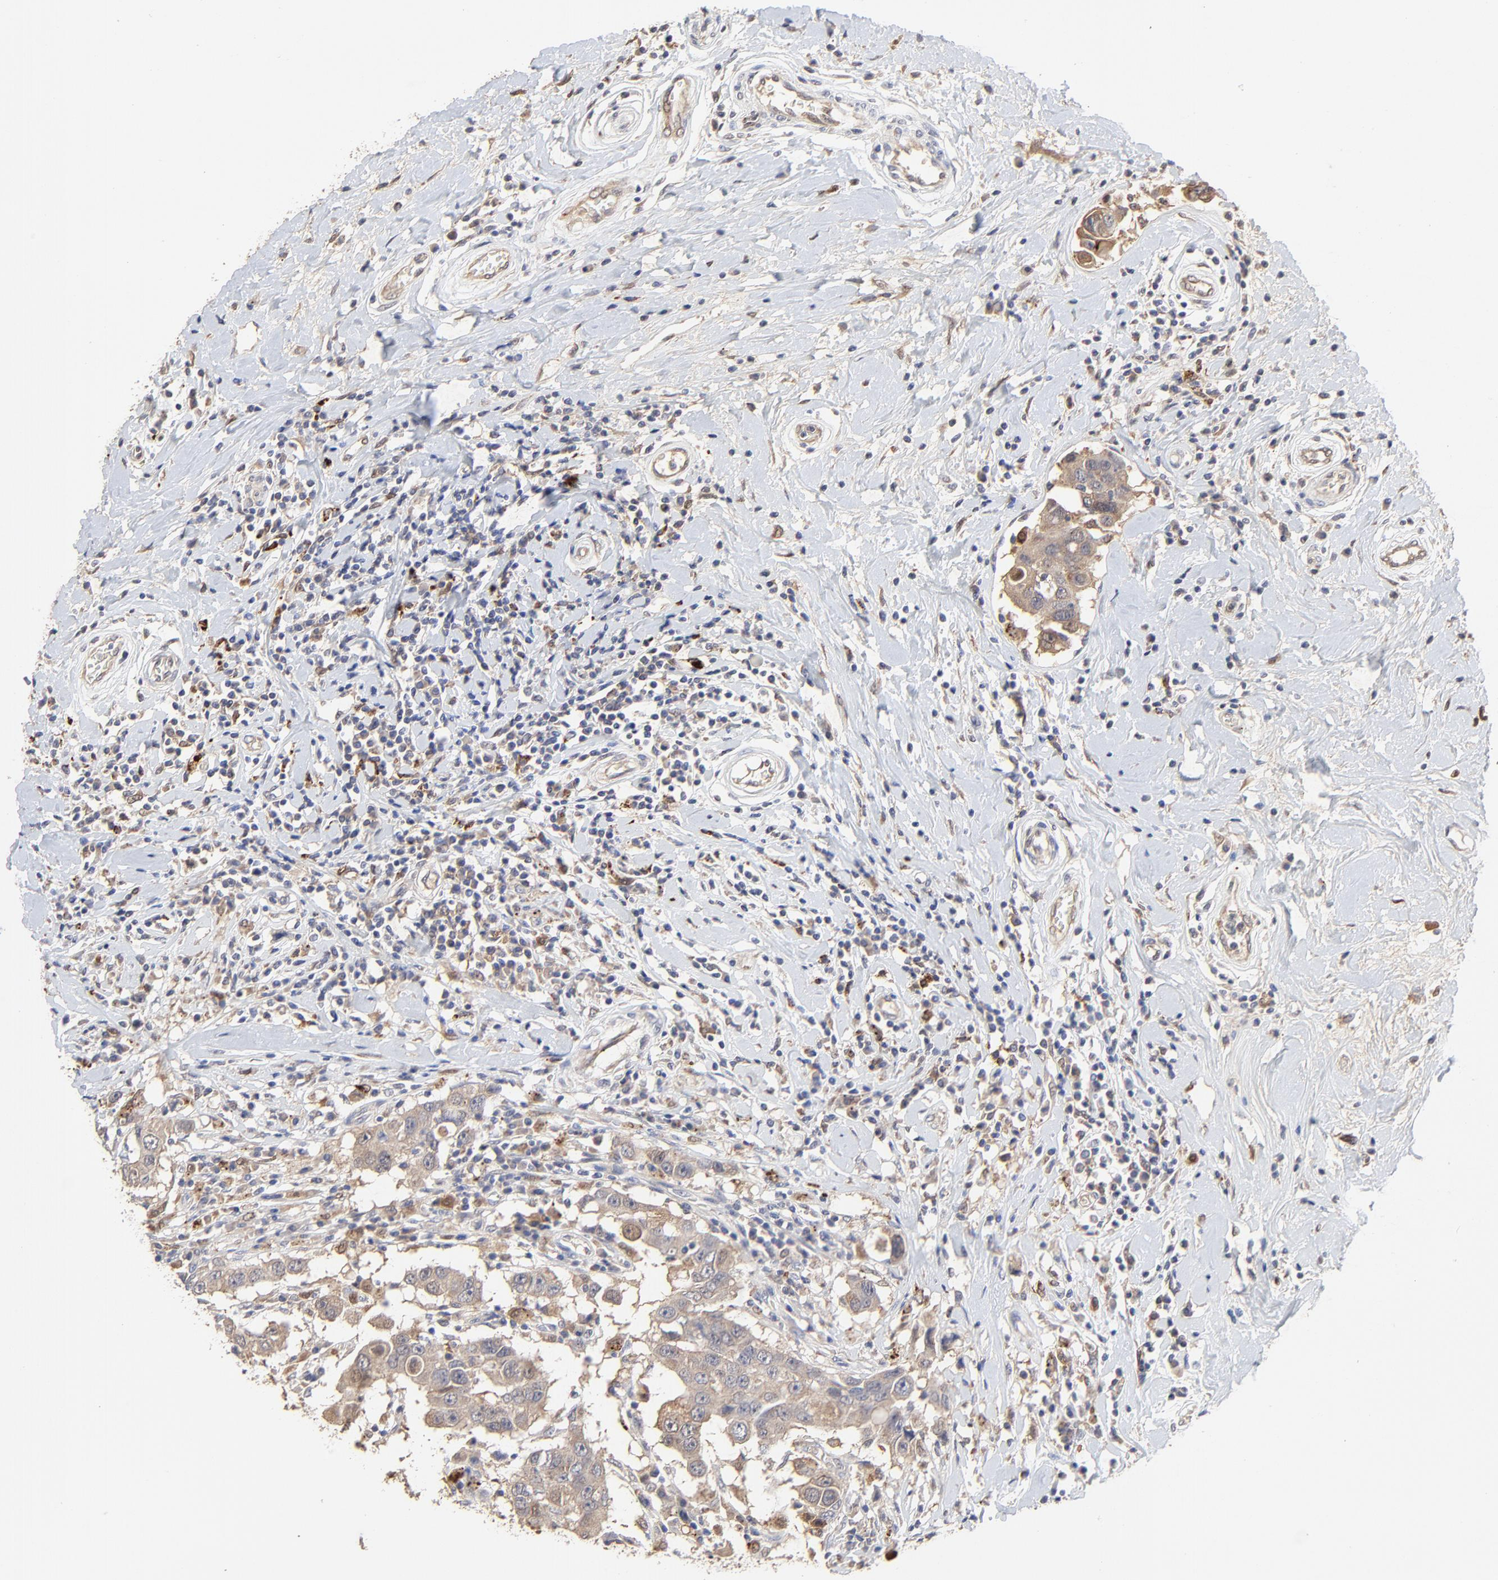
{"staining": {"intensity": "moderate", "quantity": ">75%", "location": "cytoplasmic/membranous"}, "tissue": "breast cancer", "cell_type": "Tumor cells", "image_type": "cancer", "snomed": [{"axis": "morphology", "description": "Duct carcinoma"}, {"axis": "topography", "description": "Breast"}], "caption": "Immunohistochemical staining of human breast cancer (invasive ductal carcinoma) reveals moderate cytoplasmic/membranous protein expression in approximately >75% of tumor cells.", "gene": "LGALS3", "patient": {"sex": "female", "age": 27}}